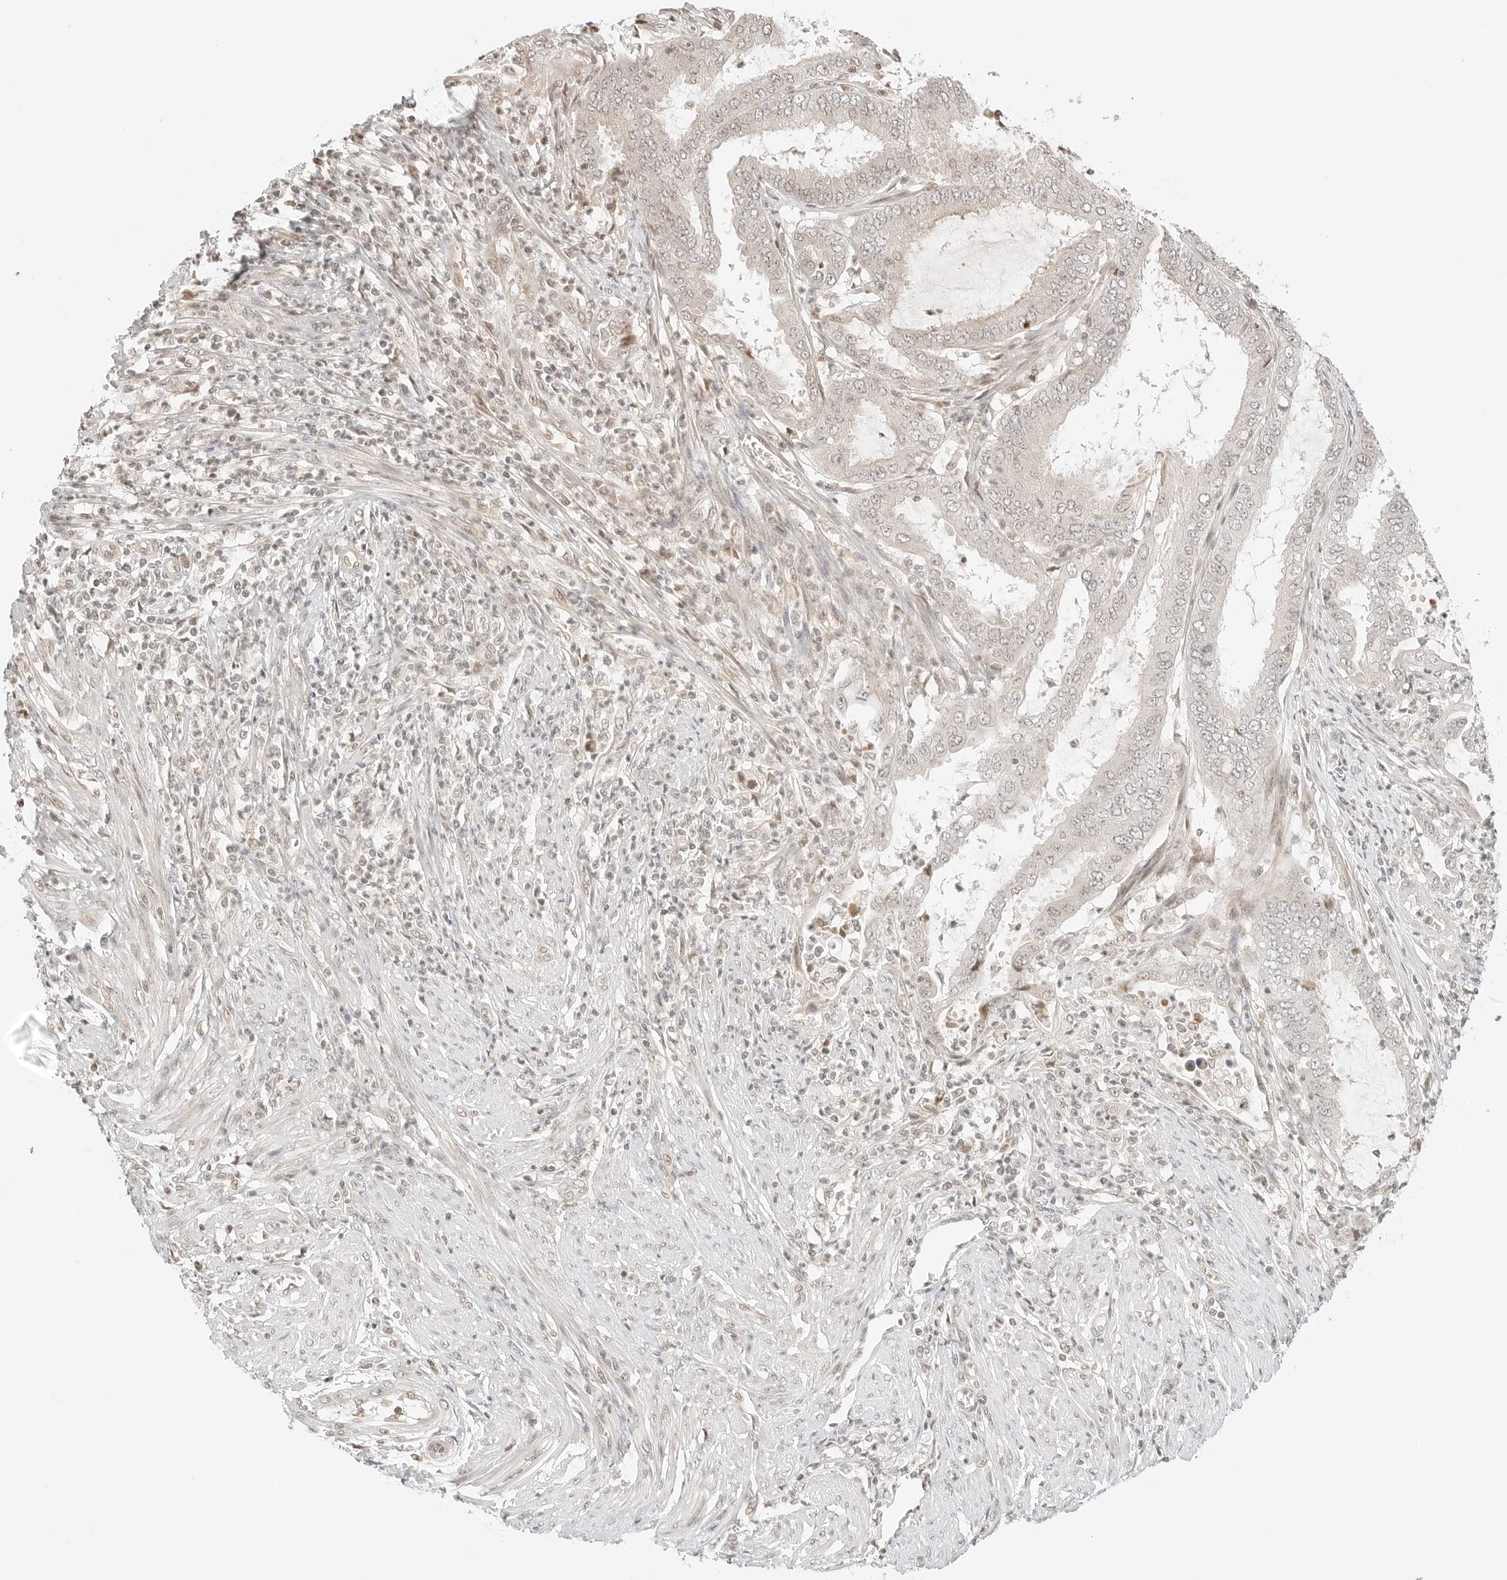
{"staining": {"intensity": "negative", "quantity": "none", "location": "none"}, "tissue": "endometrial cancer", "cell_type": "Tumor cells", "image_type": "cancer", "snomed": [{"axis": "morphology", "description": "Adenocarcinoma, NOS"}, {"axis": "topography", "description": "Endometrium"}], "caption": "DAB immunohistochemical staining of endometrial cancer reveals no significant expression in tumor cells.", "gene": "RPS6KL1", "patient": {"sex": "female", "age": 51}}